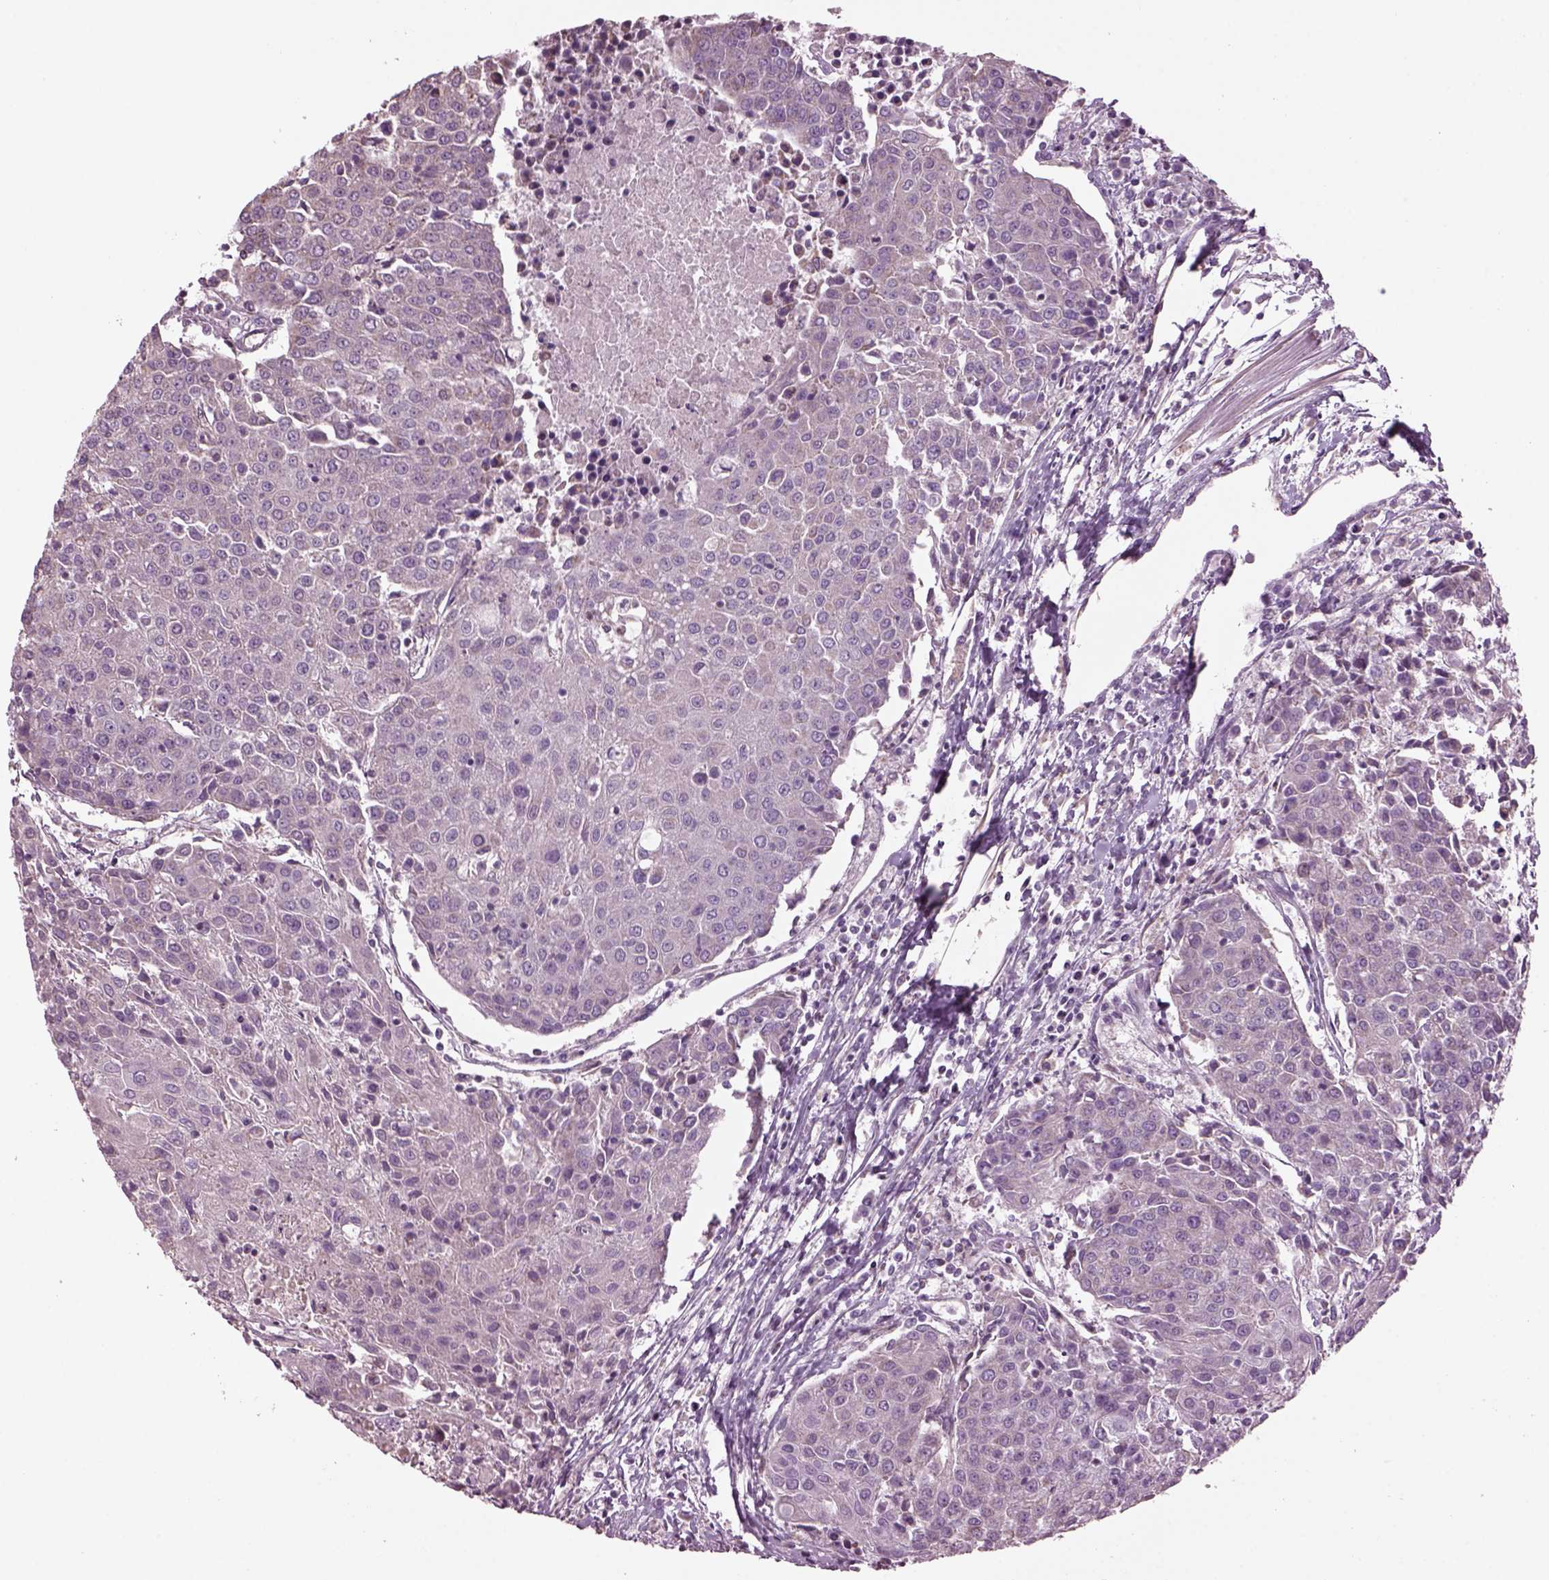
{"staining": {"intensity": "negative", "quantity": "none", "location": "none"}, "tissue": "urothelial cancer", "cell_type": "Tumor cells", "image_type": "cancer", "snomed": [{"axis": "morphology", "description": "Urothelial carcinoma, High grade"}, {"axis": "topography", "description": "Urinary bladder"}], "caption": "DAB immunohistochemical staining of urothelial carcinoma (high-grade) shows no significant positivity in tumor cells.", "gene": "SPATA7", "patient": {"sex": "female", "age": 85}}